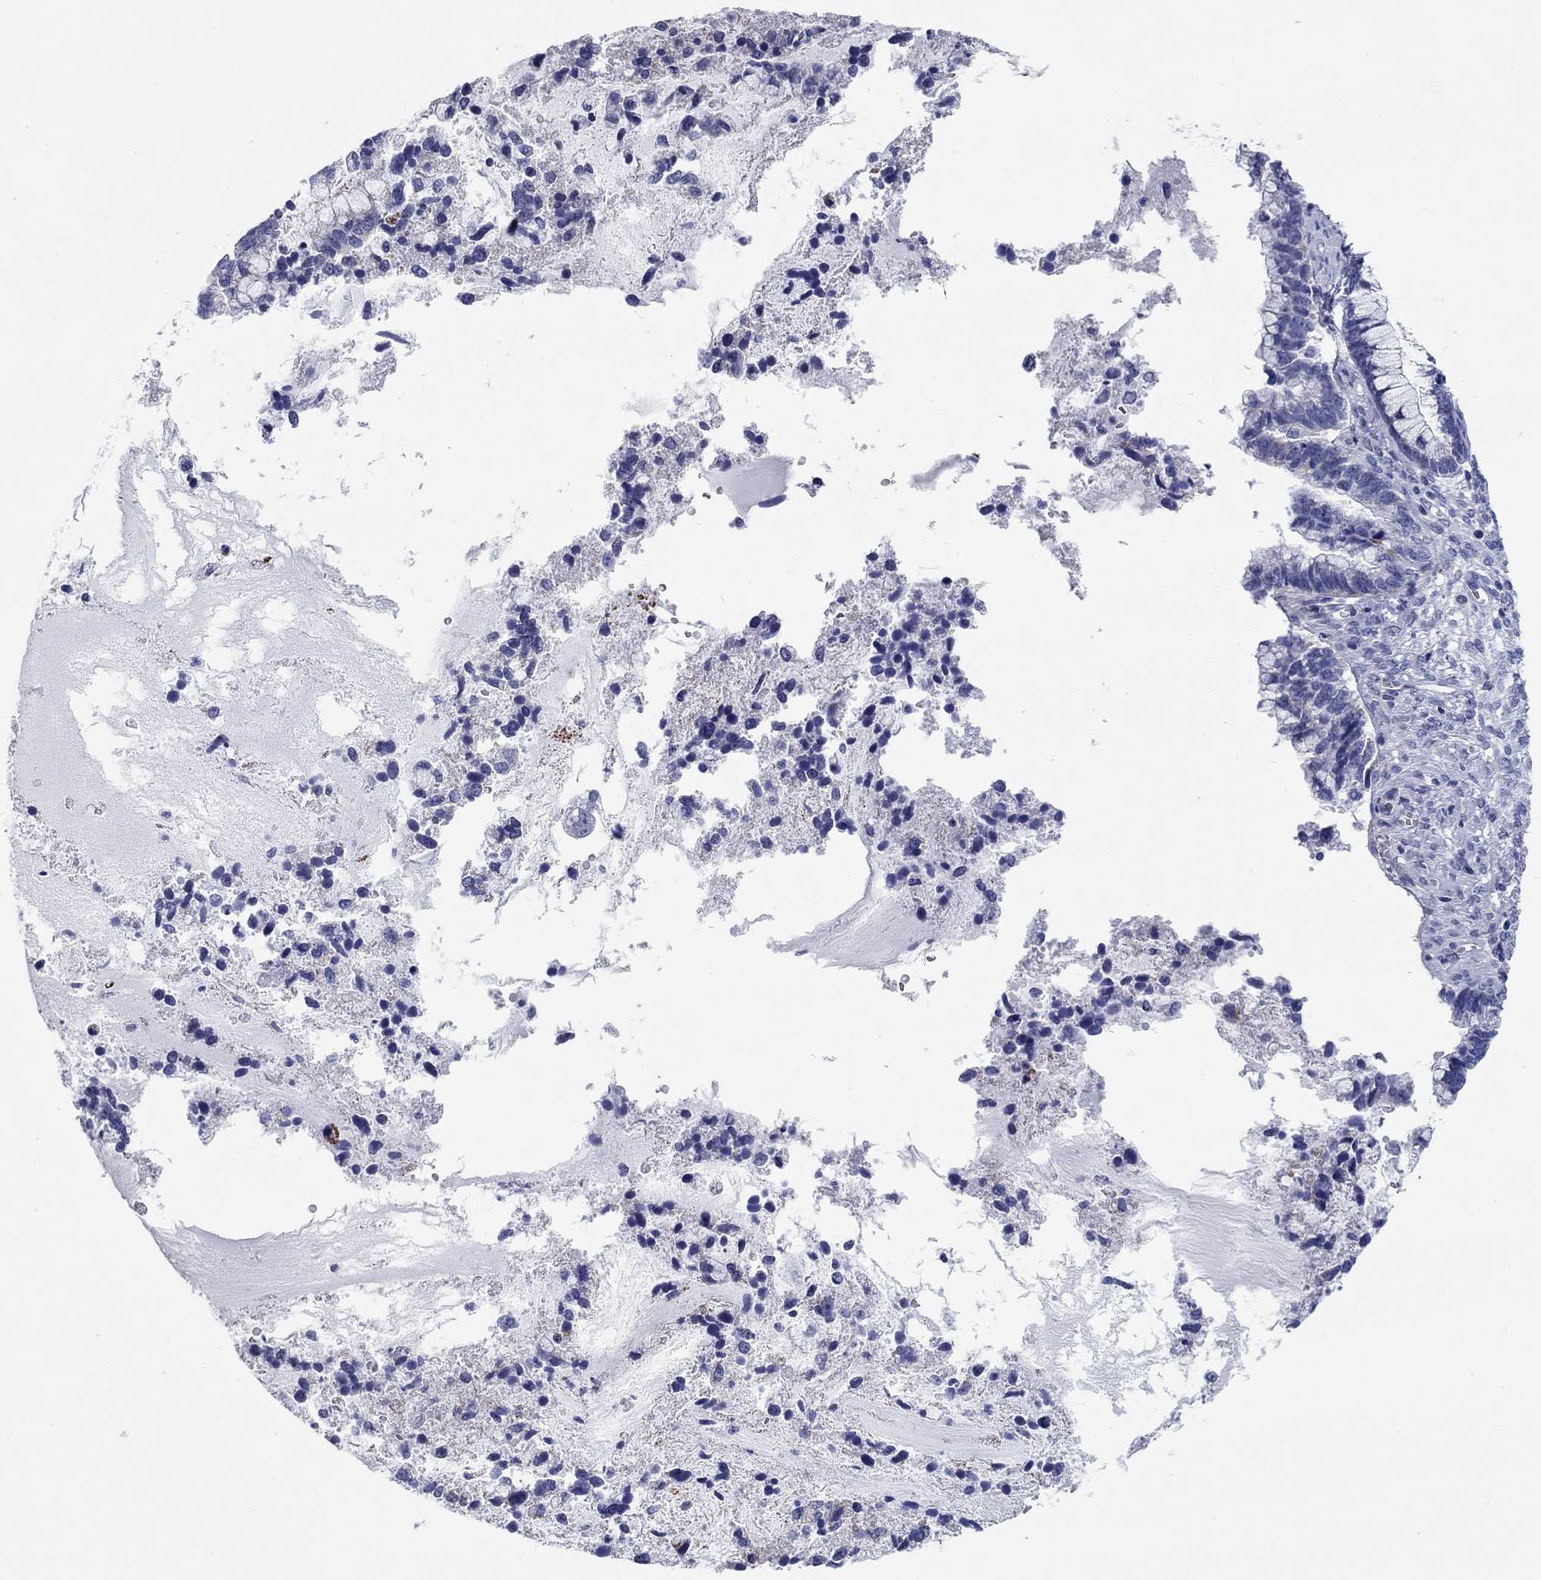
{"staining": {"intensity": "negative", "quantity": "none", "location": "none"}, "tissue": "cervical cancer", "cell_type": "Tumor cells", "image_type": "cancer", "snomed": [{"axis": "morphology", "description": "Adenocarcinoma, NOS"}, {"axis": "topography", "description": "Cervix"}], "caption": "High power microscopy image of an immunohistochemistry photomicrograph of cervical cancer (adenocarcinoma), revealing no significant staining in tumor cells.", "gene": "CHI3L2", "patient": {"sex": "female", "age": 44}}